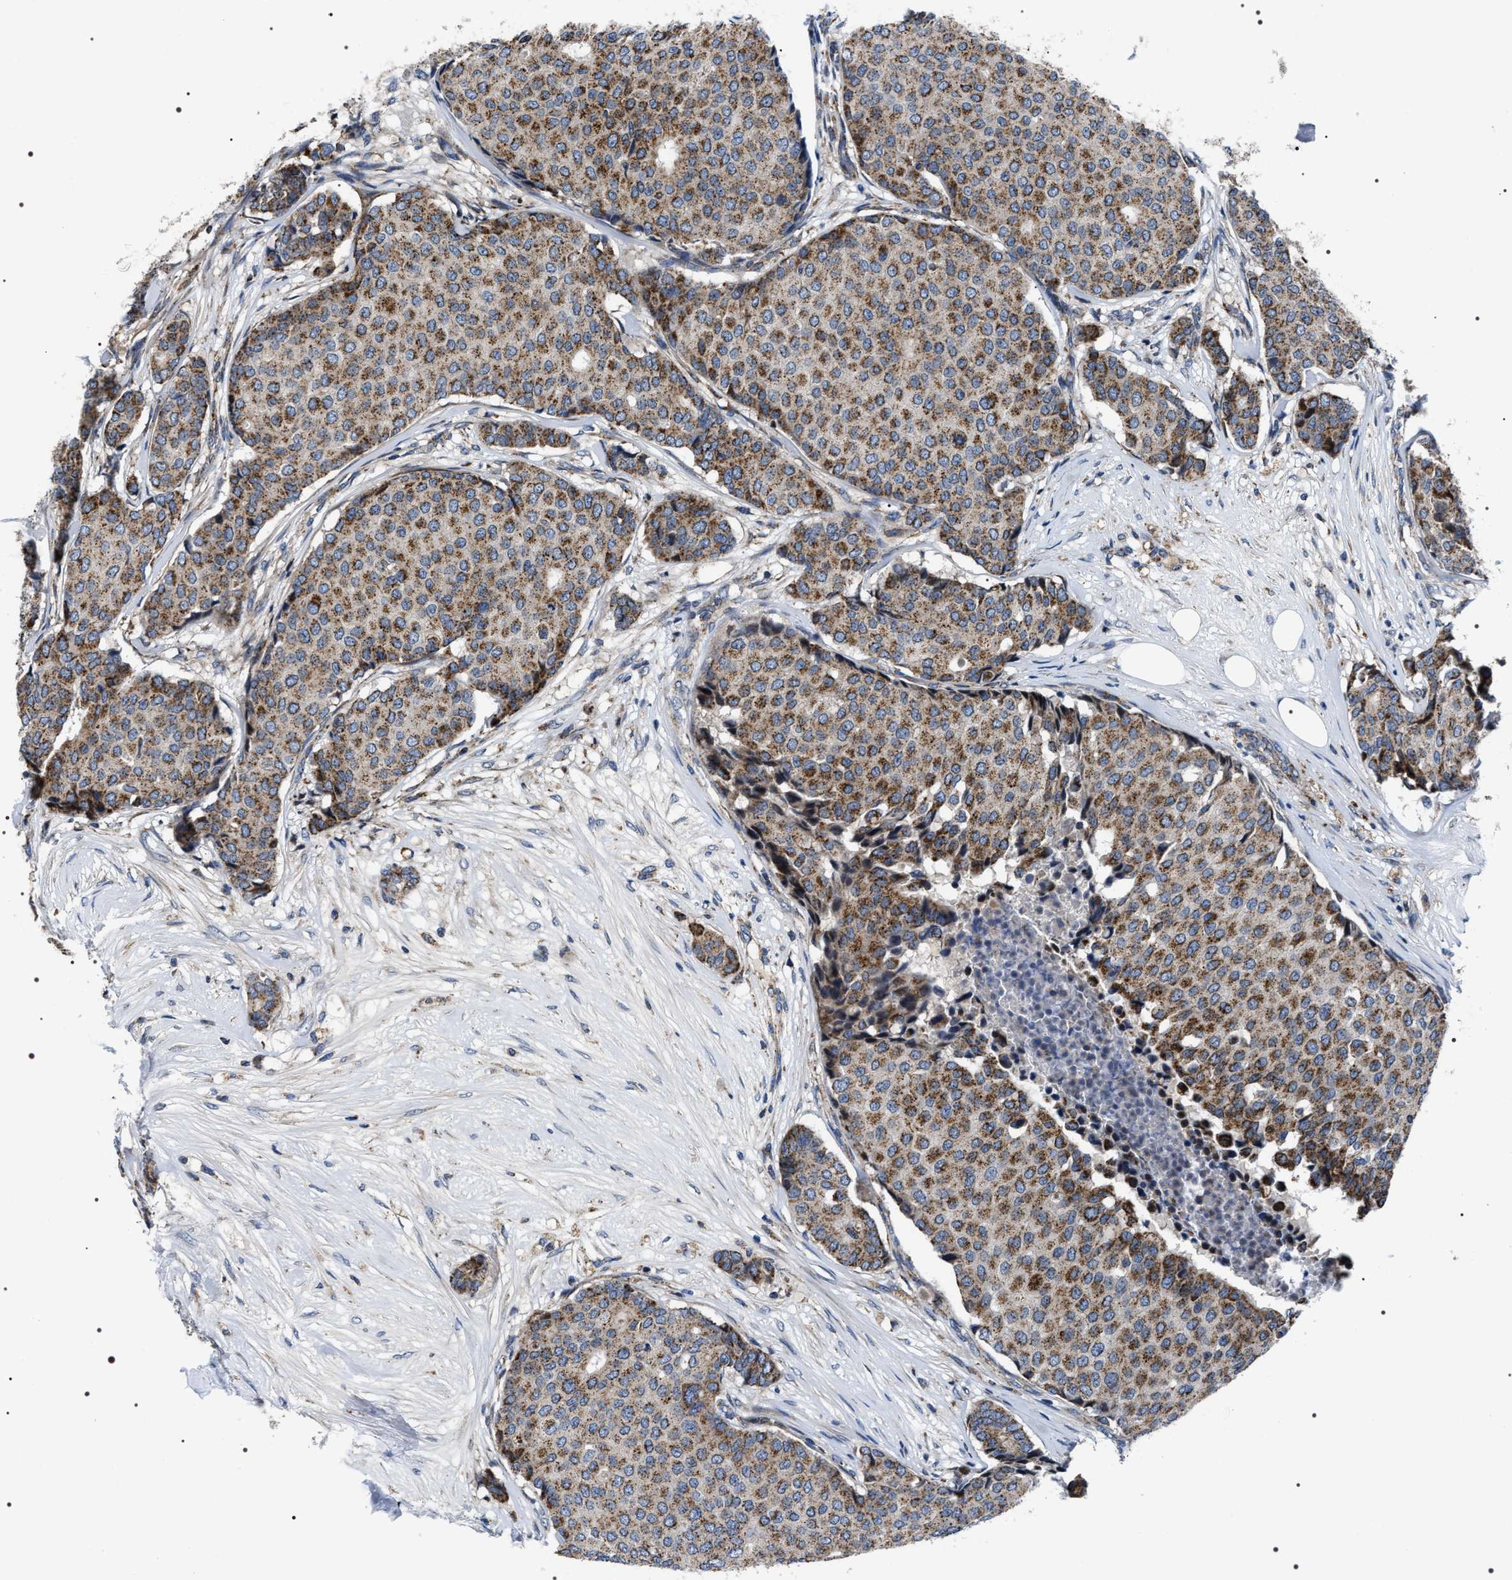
{"staining": {"intensity": "moderate", "quantity": ">75%", "location": "cytoplasmic/membranous"}, "tissue": "breast cancer", "cell_type": "Tumor cells", "image_type": "cancer", "snomed": [{"axis": "morphology", "description": "Duct carcinoma"}, {"axis": "topography", "description": "Breast"}], "caption": "An IHC photomicrograph of neoplastic tissue is shown. Protein staining in brown shows moderate cytoplasmic/membranous positivity in breast cancer (infiltrating ductal carcinoma) within tumor cells.", "gene": "NTMT1", "patient": {"sex": "female", "age": 75}}